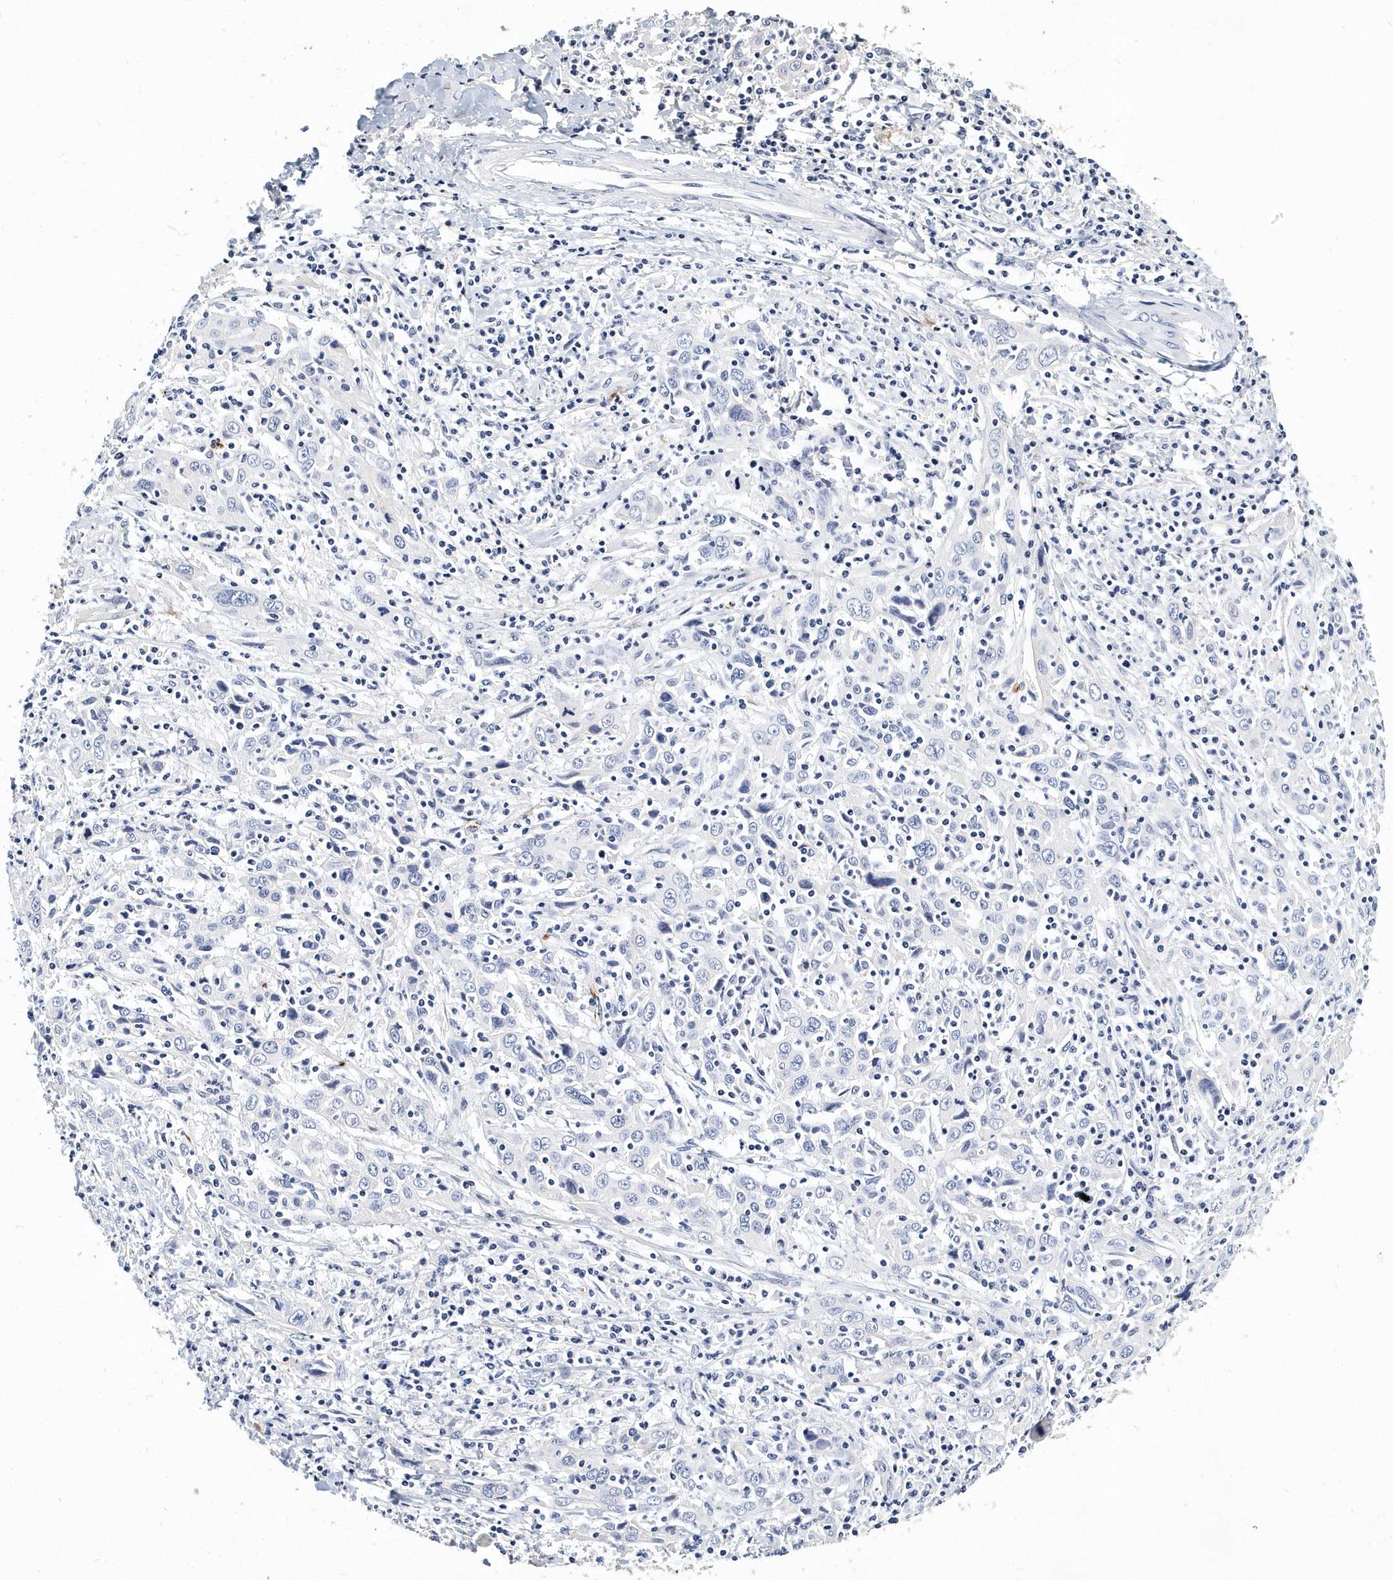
{"staining": {"intensity": "negative", "quantity": "none", "location": "none"}, "tissue": "cervical cancer", "cell_type": "Tumor cells", "image_type": "cancer", "snomed": [{"axis": "morphology", "description": "Squamous cell carcinoma, NOS"}, {"axis": "topography", "description": "Cervix"}], "caption": "Squamous cell carcinoma (cervical) was stained to show a protein in brown. There is no significant expression in tumor cells.", "gene": "ITGA2B", "patient": {"sex": "female", "age": 46}}